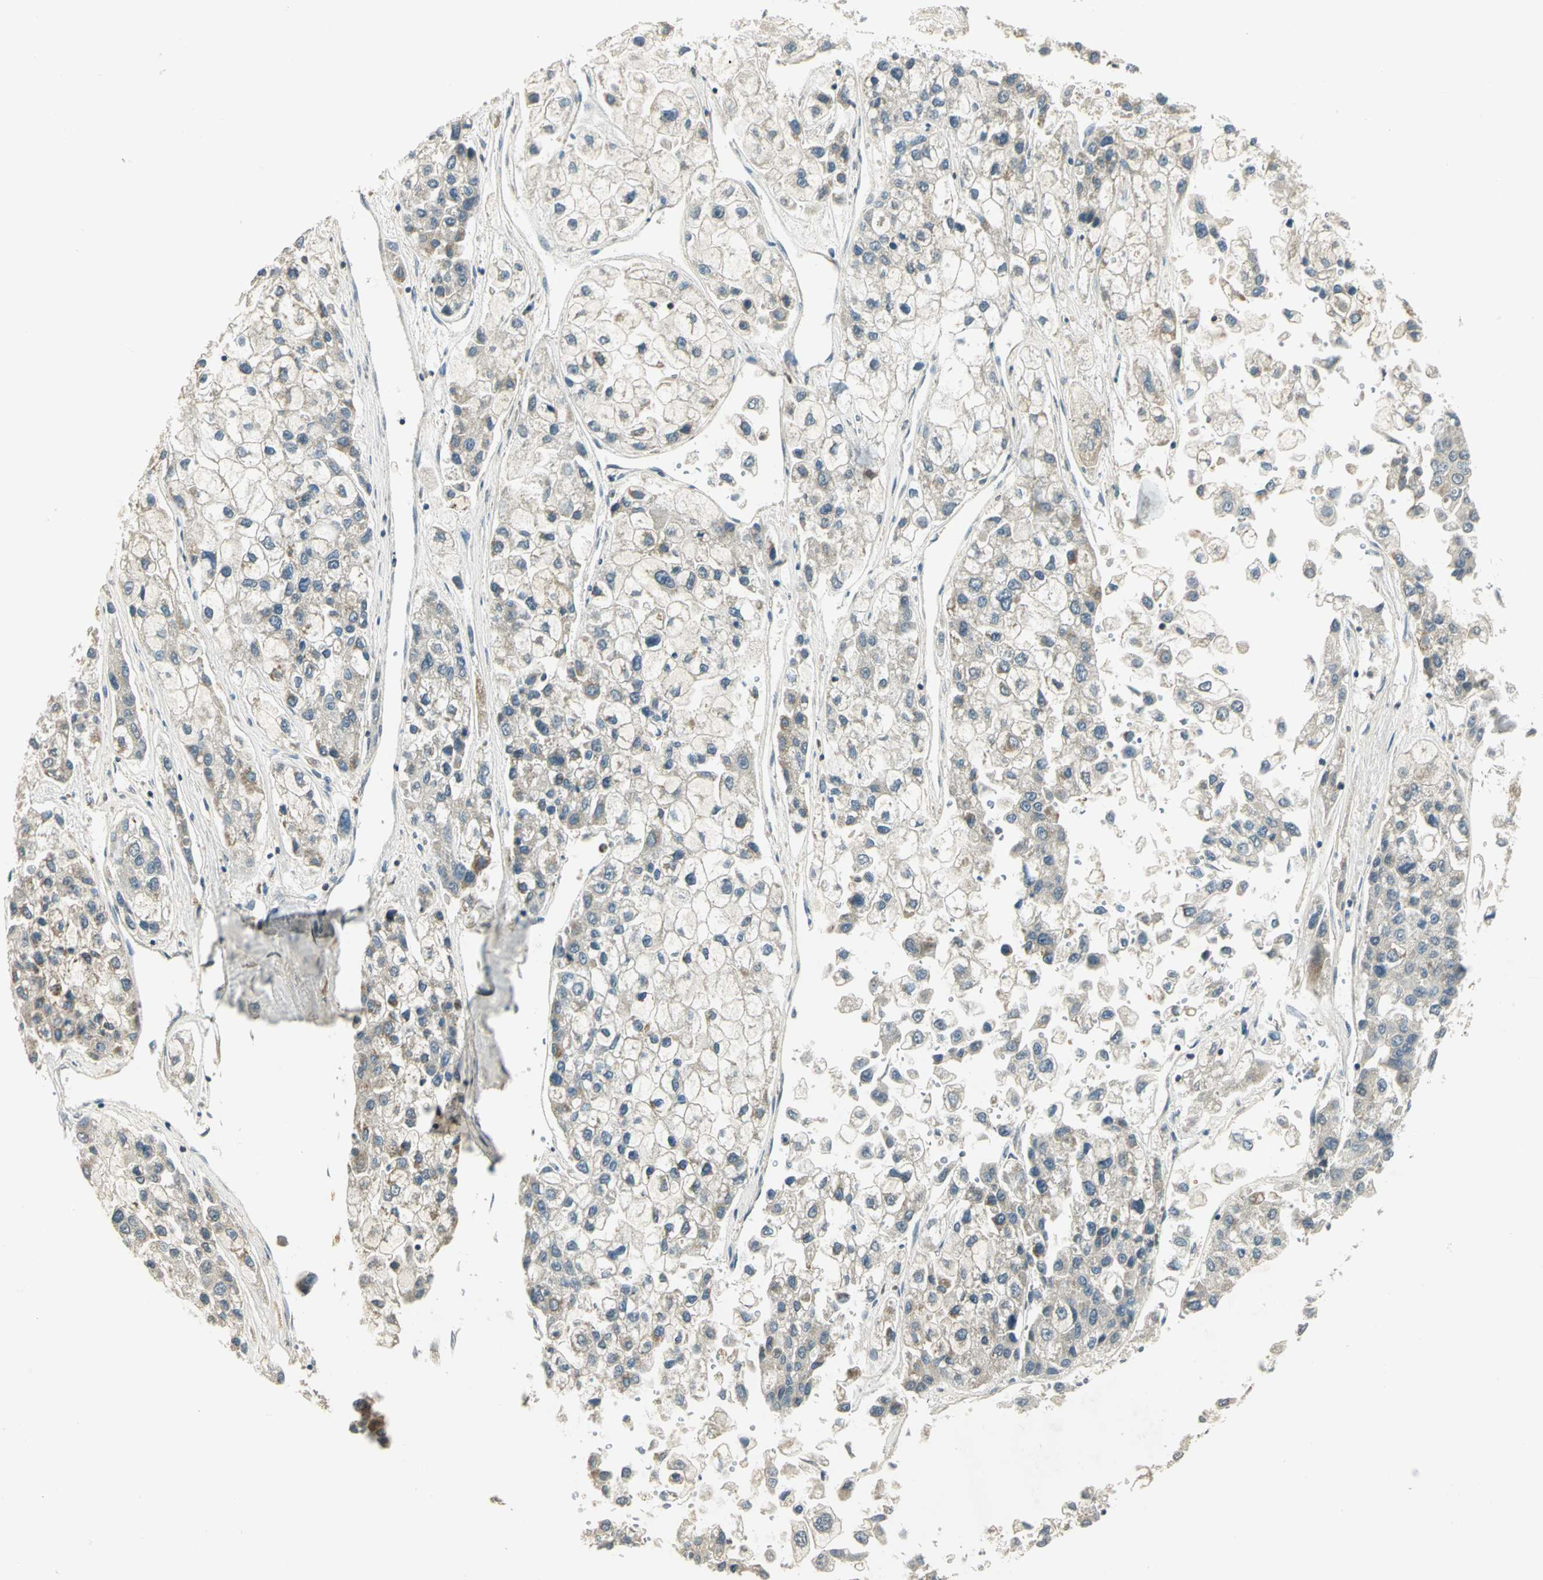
{"staining": {"intensity": "weak", "quantity": "<25%", "location": "cytoplasmic/membranous"}, "tissue": "liver cancer", "cell_type": "Tumor cells", "image_type": "cancer", "snomed": [{"axis": "morphology", "description": "Carcinoma, Hepatocellular, NOS"}, {"axis": "topography", "description": "Liver"}], "caption": "Protein analysis of liver hepatocellular carcinoma exhibits no significant positivity in tumor cells.", "gene": "BIRC2", "patient": {"sex": "female", "age": 66}}